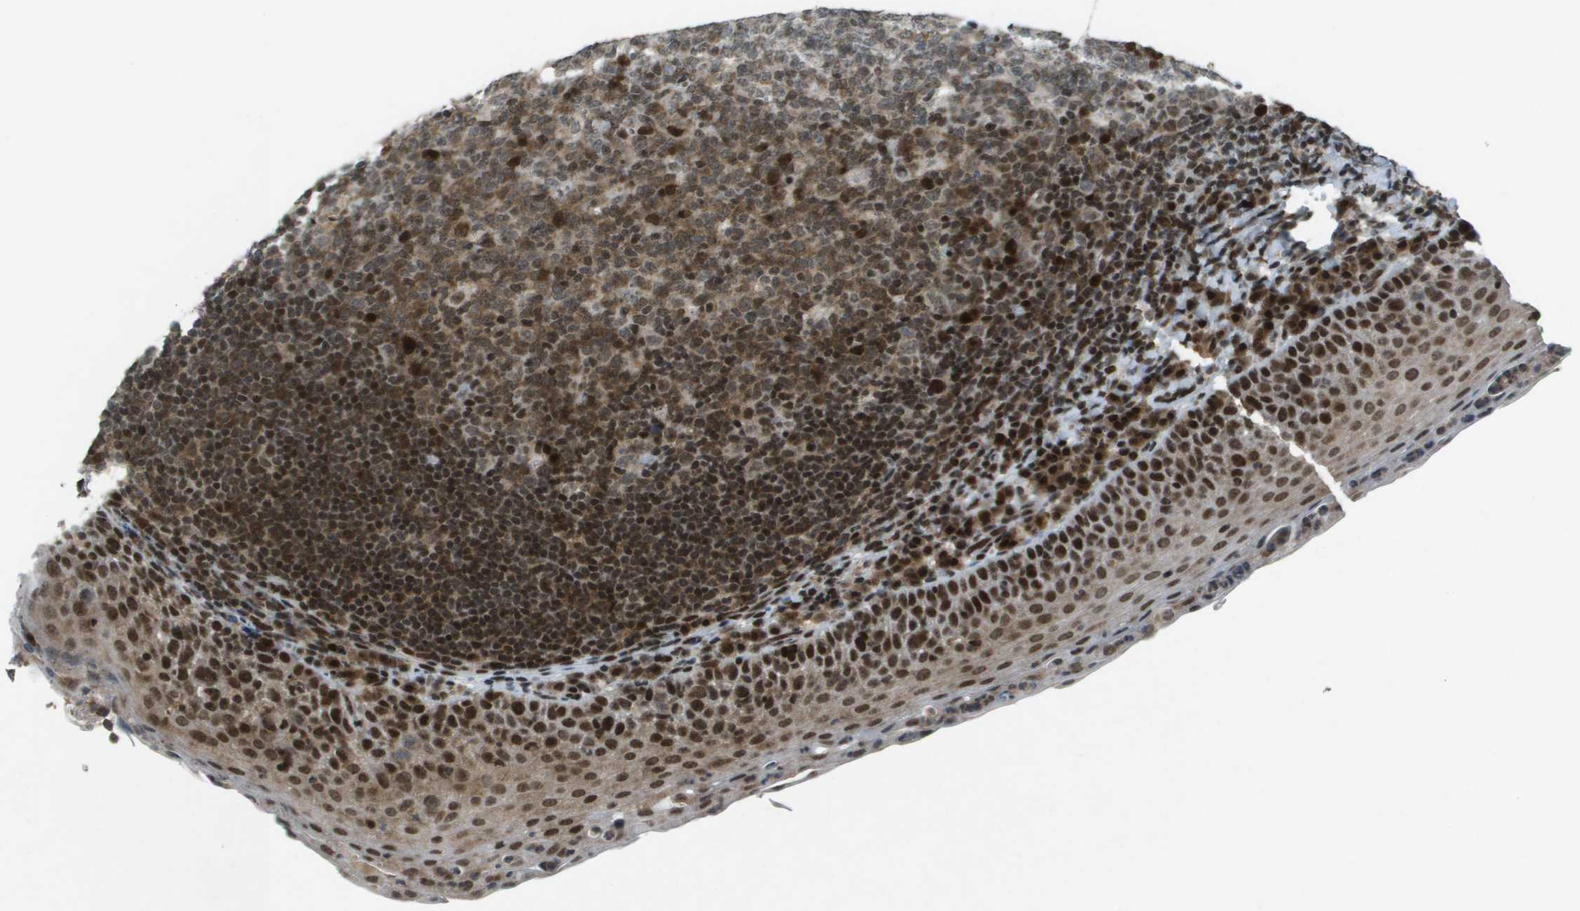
{"staining": {"intensity": "moderate", "quantity": ">75%", "location": "cytoplasmic/membranous,nuclear"}, "tissue": "tonsil", "cell_type": "Germinal center cells", "image_type": "normal", "snomed": [{"axis": "morphology", "description": "Normal tissue, NOS"}, {"axis": "topography", "description": "Tonsil"}], "caption": "Immunohistochemical staining of benign human tonsil demonstrates medium levels of moderate cytoplasmic/membranous,nuclear expression in approximately >75% of germinal center cells.", "gene": "IRF7", "patient": {"sex": "male", "age": 17}}